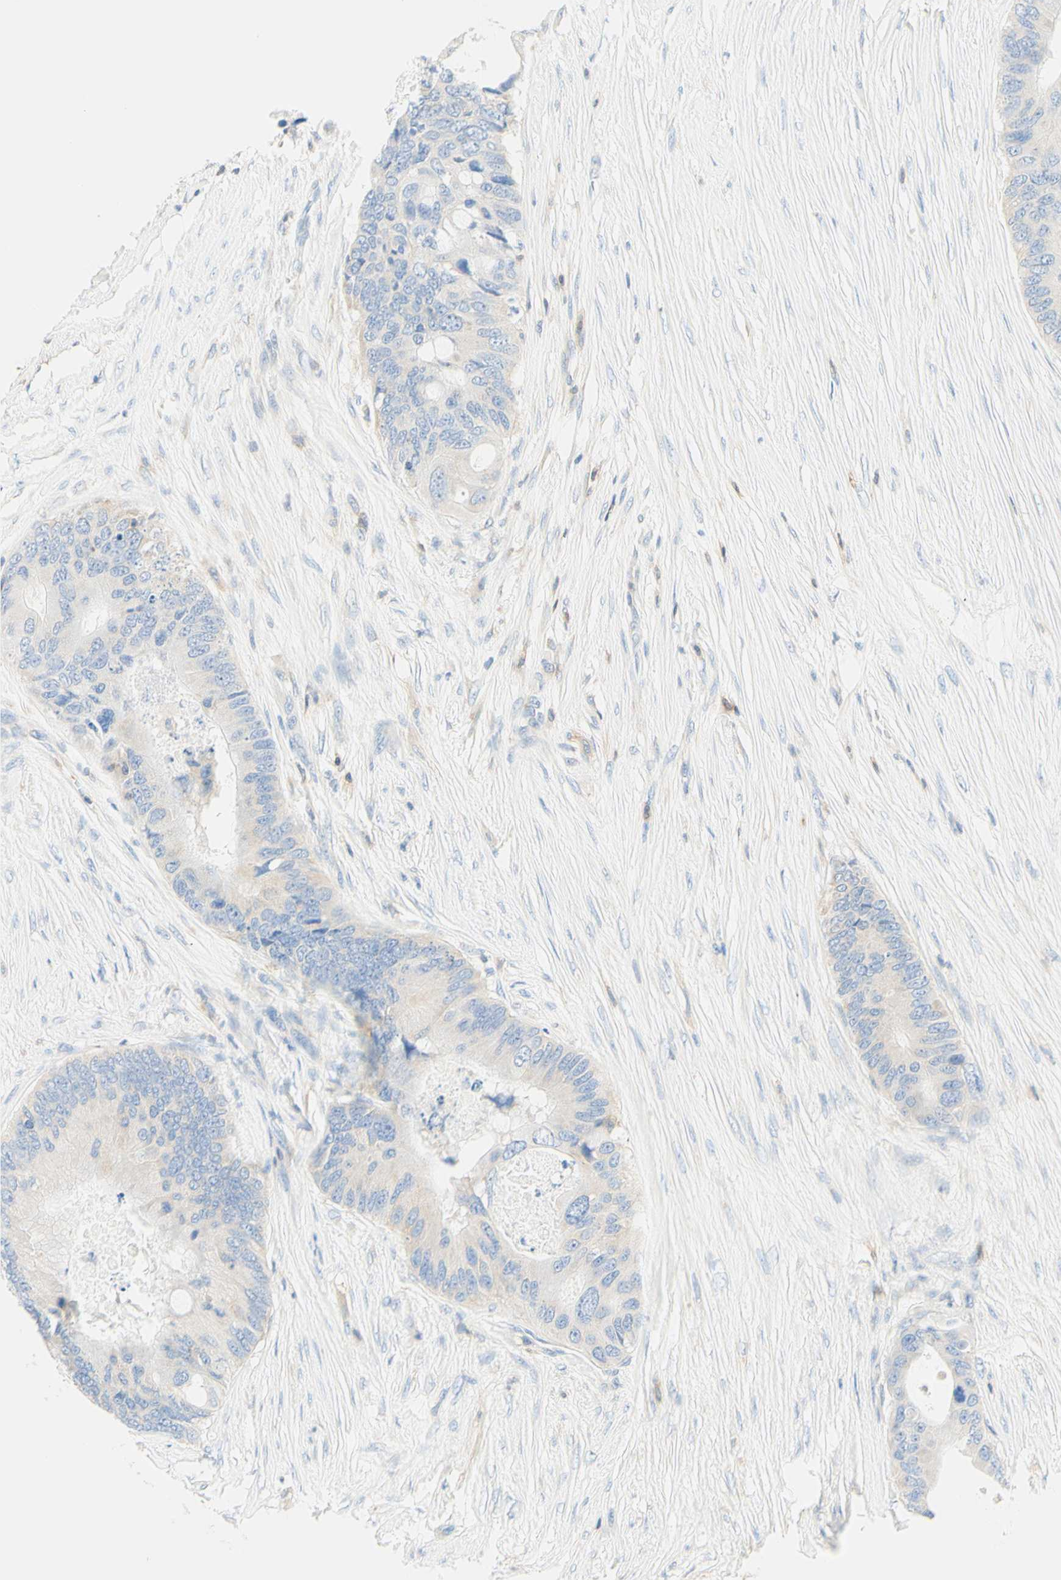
{"staining": {"intensity": "weak", "quantity": "<25%", "location": "cytoplasmic/membranous"}, "tissue": "colorectal cancer", "cell_type": "Tumor cells", "image_type": "cancer", "snomed": [{"axis": "morphology", "description": "Adenocarcinoma, NOS"}, {"axis": "topography", "description": "Colon"}], "caption": "High power microscopy histopathology image of an immunohistochemistry micrograph of adenocarcinoma (colorectal), revealing no significant staining in tumor cells.", "gene": "LAT", "patient": {"sex": "male", "age": 71}}